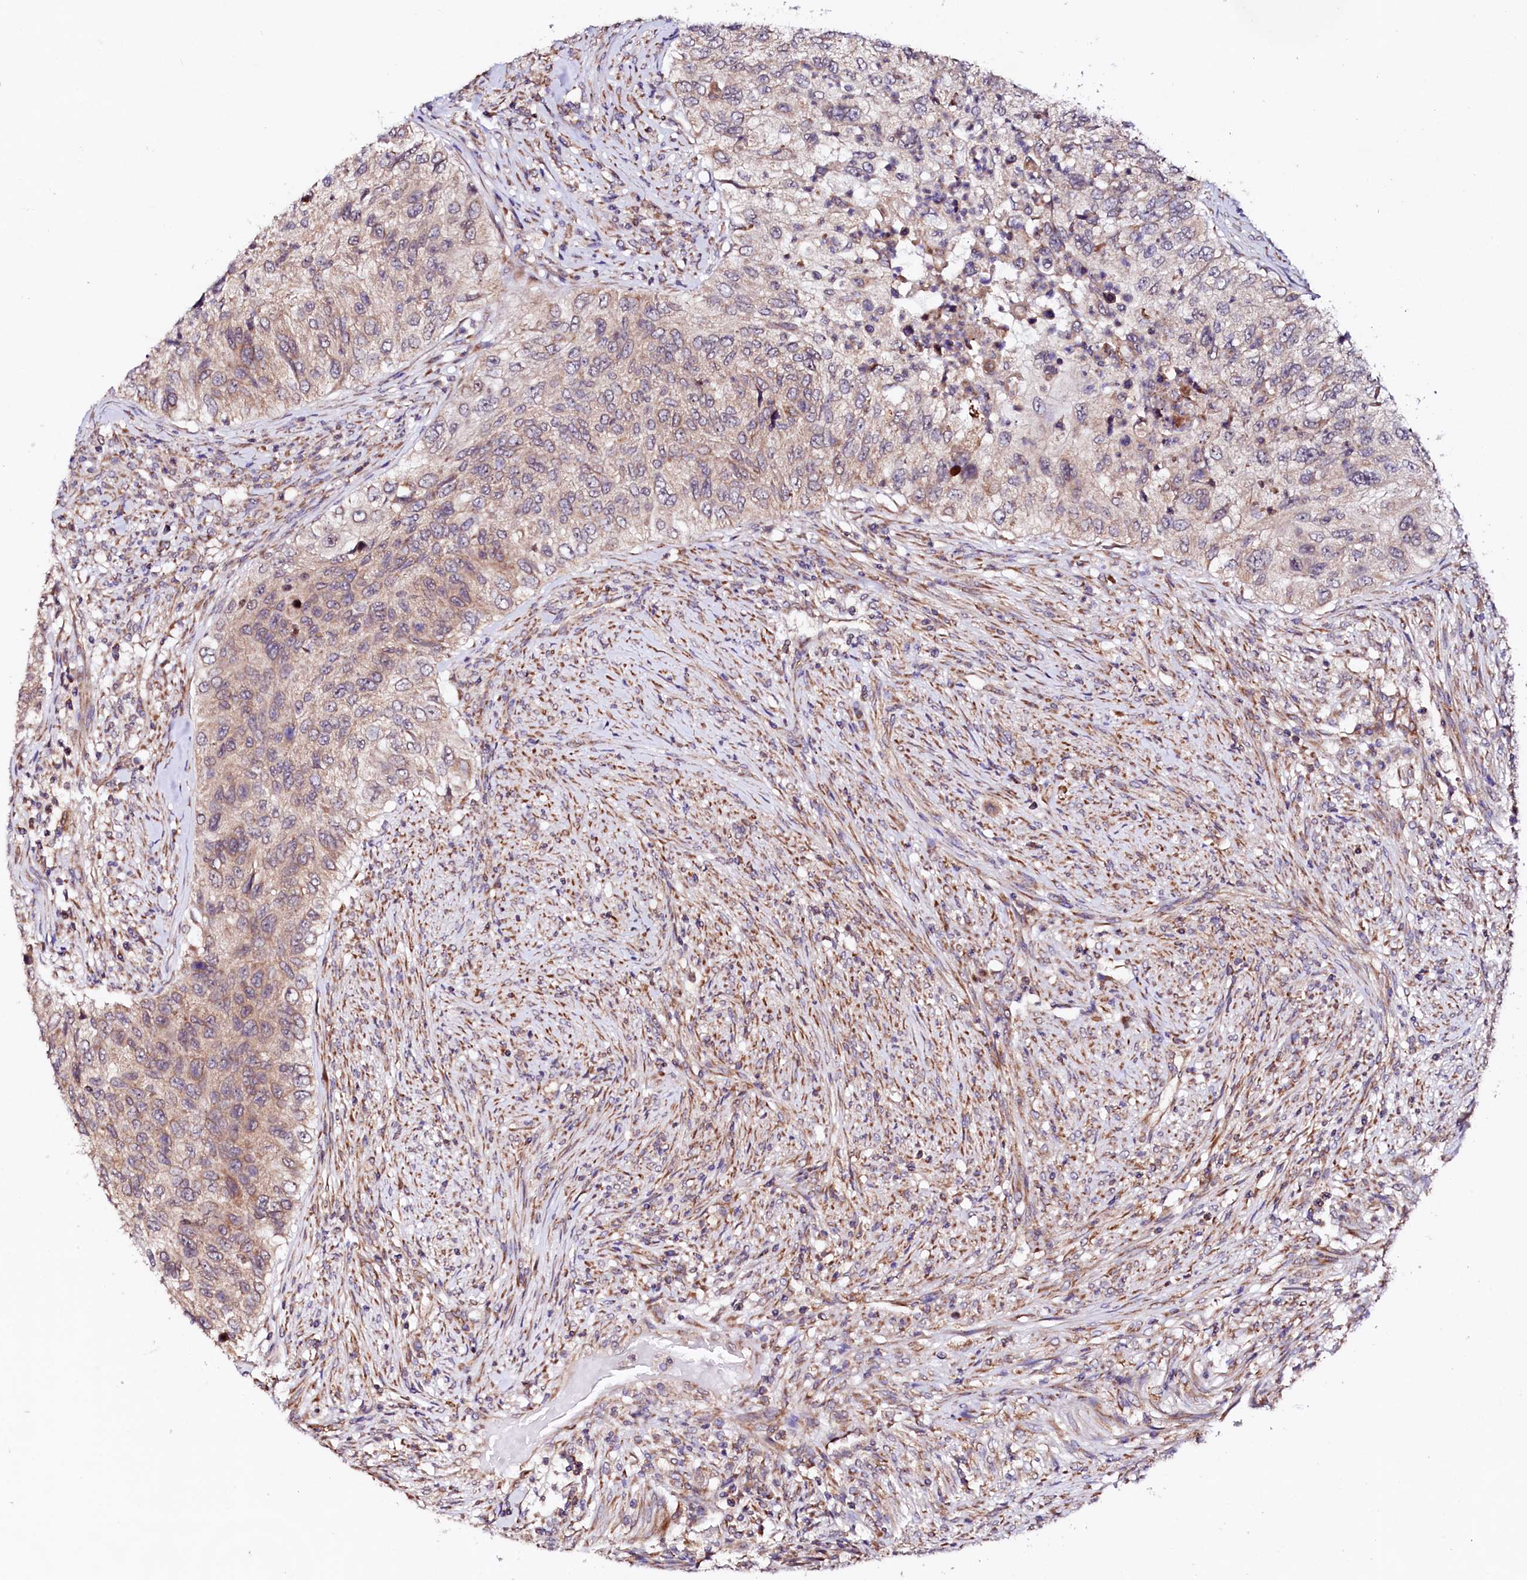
{"staining": {"intensity": "weak", "quantity": "<25%", "location": "cytoplasmic/membranous"}, "tissue": "urothelial cancer", "cell_type": "Tumor cells", "image_type": "cancer", "snomed": [{"axis": "morphology", "description": "Urothelial carcinoma, High grade"}, {"axis": "topography", "description": "Urinary bladder"}], "caption": "An immunohistochemistry photomicrograph of urothelial cancer is shown. There is no staining in tumor cells of urothelial cancer.", "gene": "UBE3C", "patient": {"sex": "female", "age": 60}}